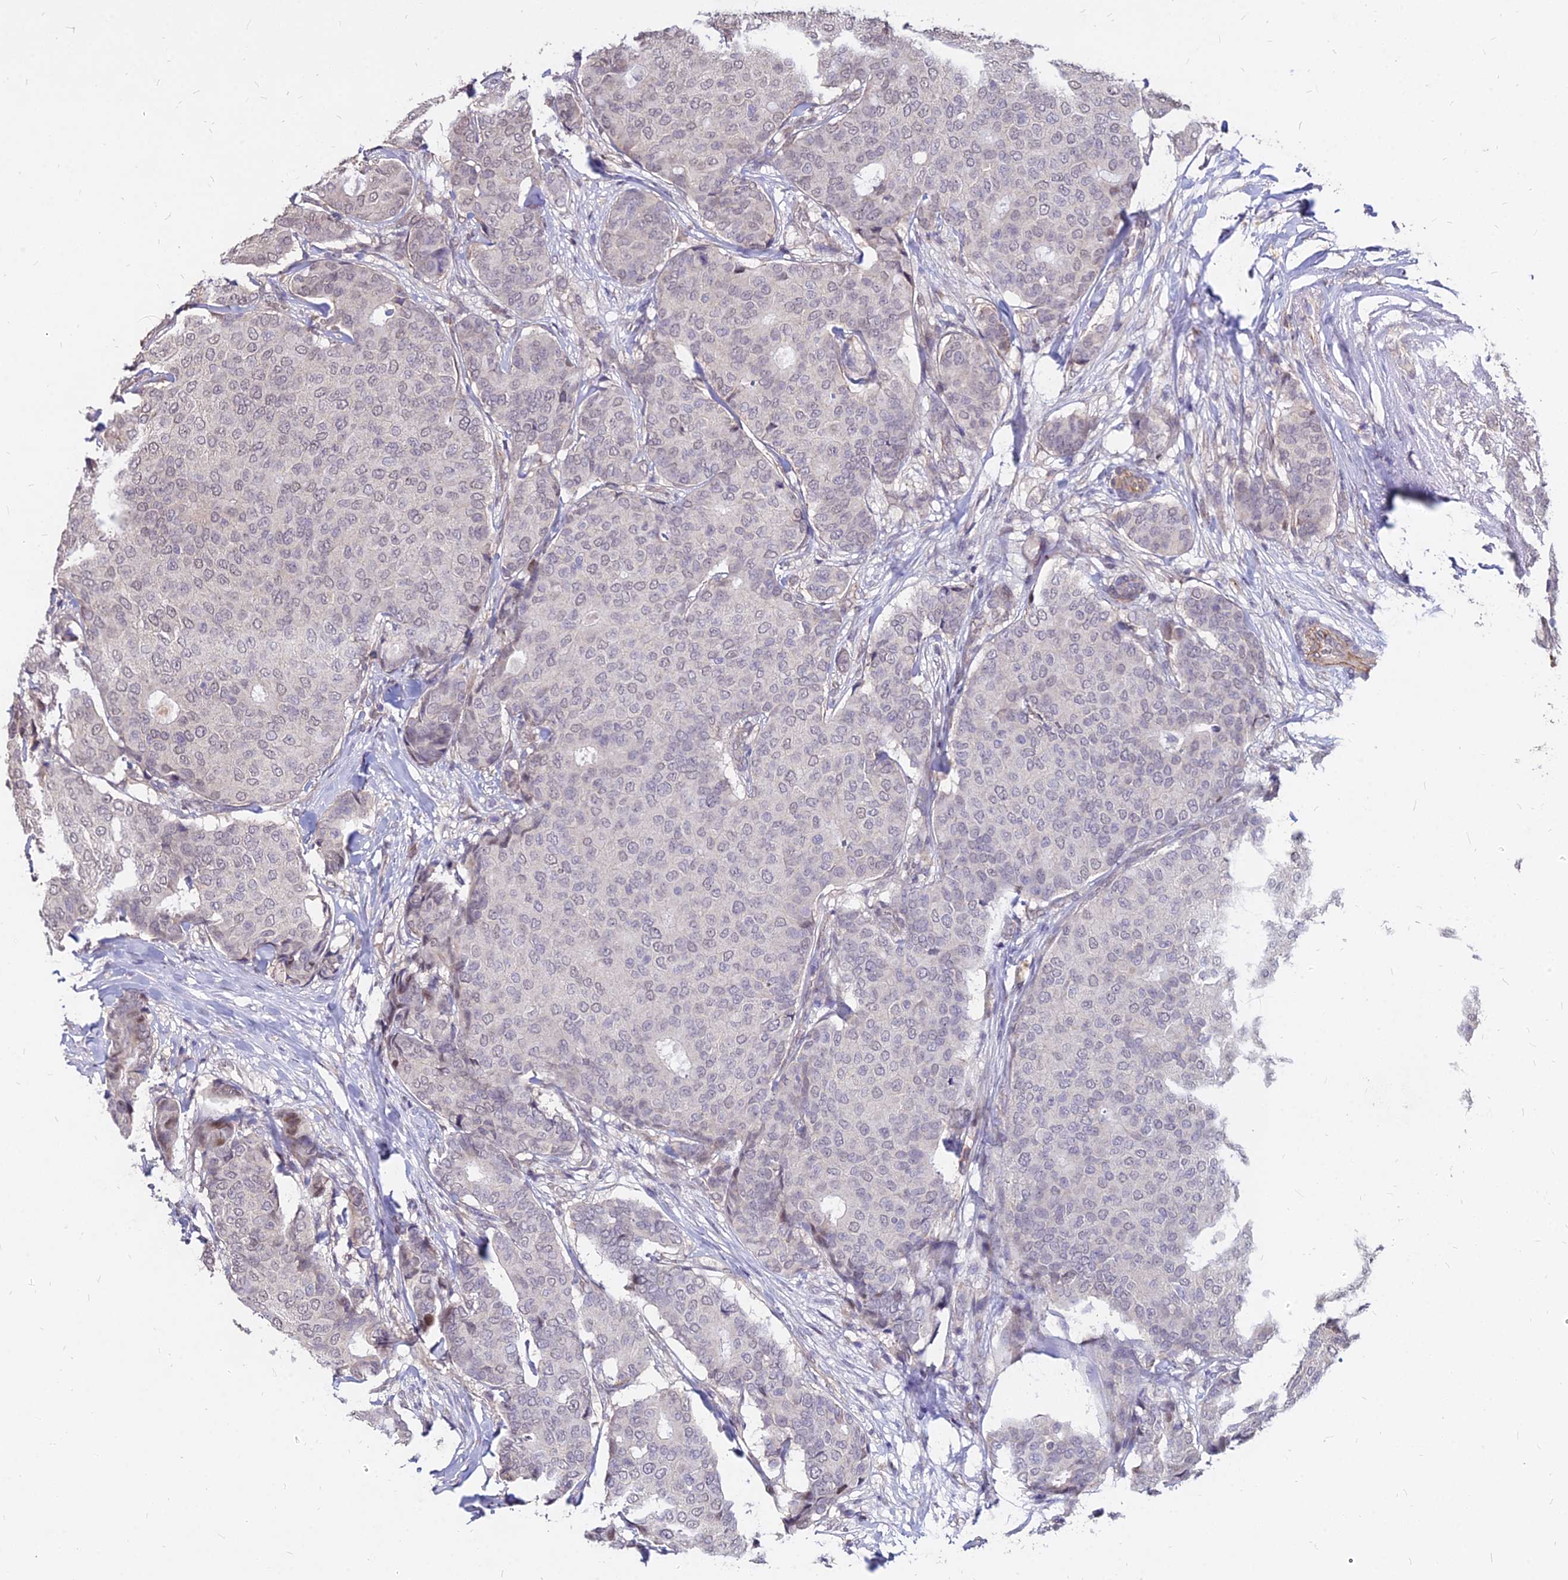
{"staining": {"intensity": "negative", "quantity": "none", "location": "none"}, "tissue": "breast cancer", "cell_type": "Tumor cells", "image_type": "cancer", "snomed": [{"axis": "morphology", "description": "Duct carcinoma"}, {"axis": "topography", "description": "Breast"}], "caption": "This is an IHC image of breast cancer. There is no expression in tumor cells.", "gene": "C11orf68", "patient": {"sex": "female", "age": 75}}